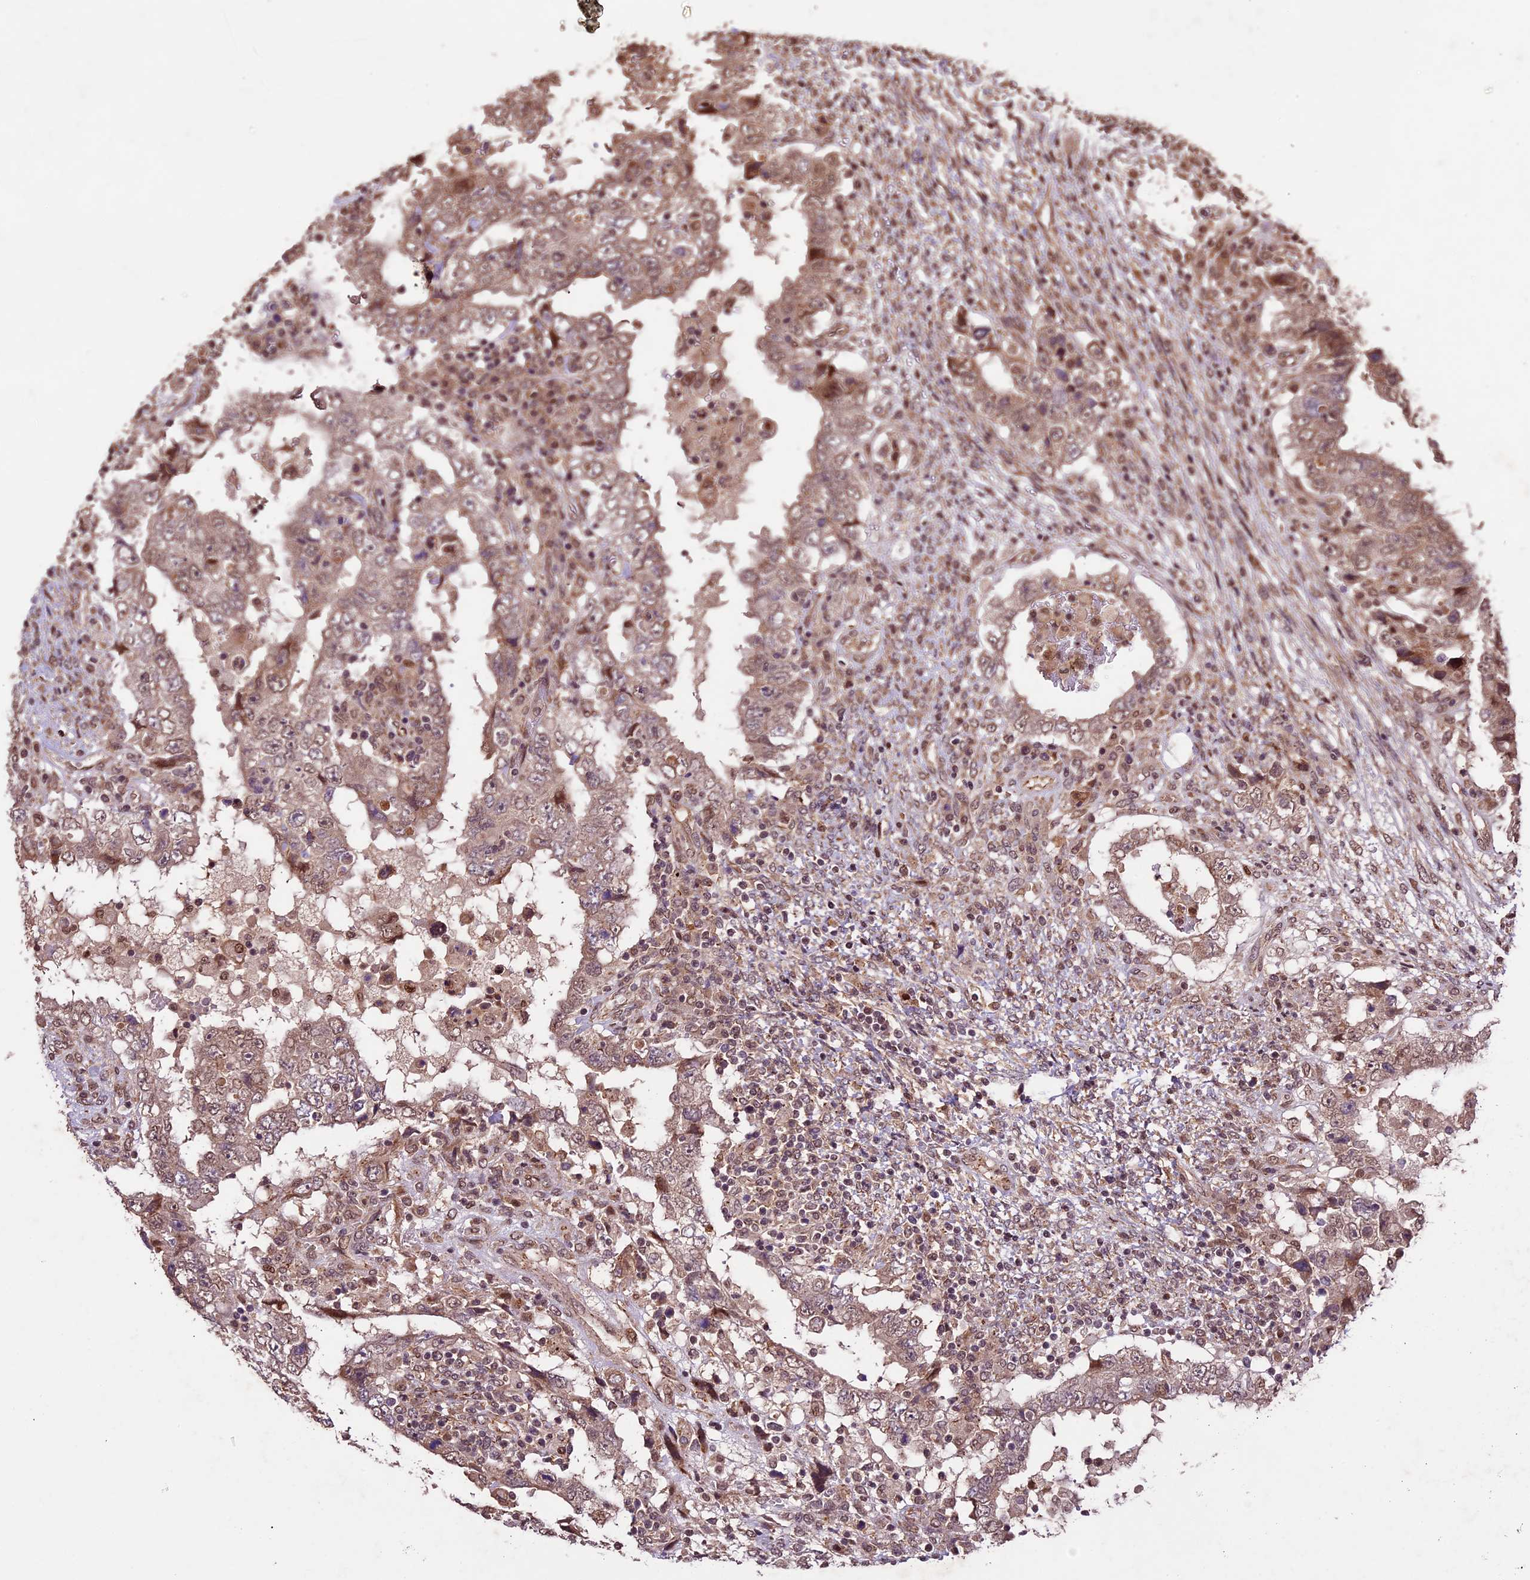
{"staining": {"intensity": "weak", "quantity": ">75%", "location": "cytoplasmic/membranous"}, "tissue": "testis cancer", "cell_type": "Tumor cells", "image_type": "cancer", "snomed": [{"axis": "morphology", "description": "Carcinoma, Embryonal, NOS"}, {"axis": "topography", "description": "Testis"}], "caption": "Weak cytoplasmic/membranous staining is appreciated in approximately >75% of tumor cells in testis embryonal carcinoma.", "gene": "CDKN2AIP", "patient": {"sex": "male", "age": 26}}